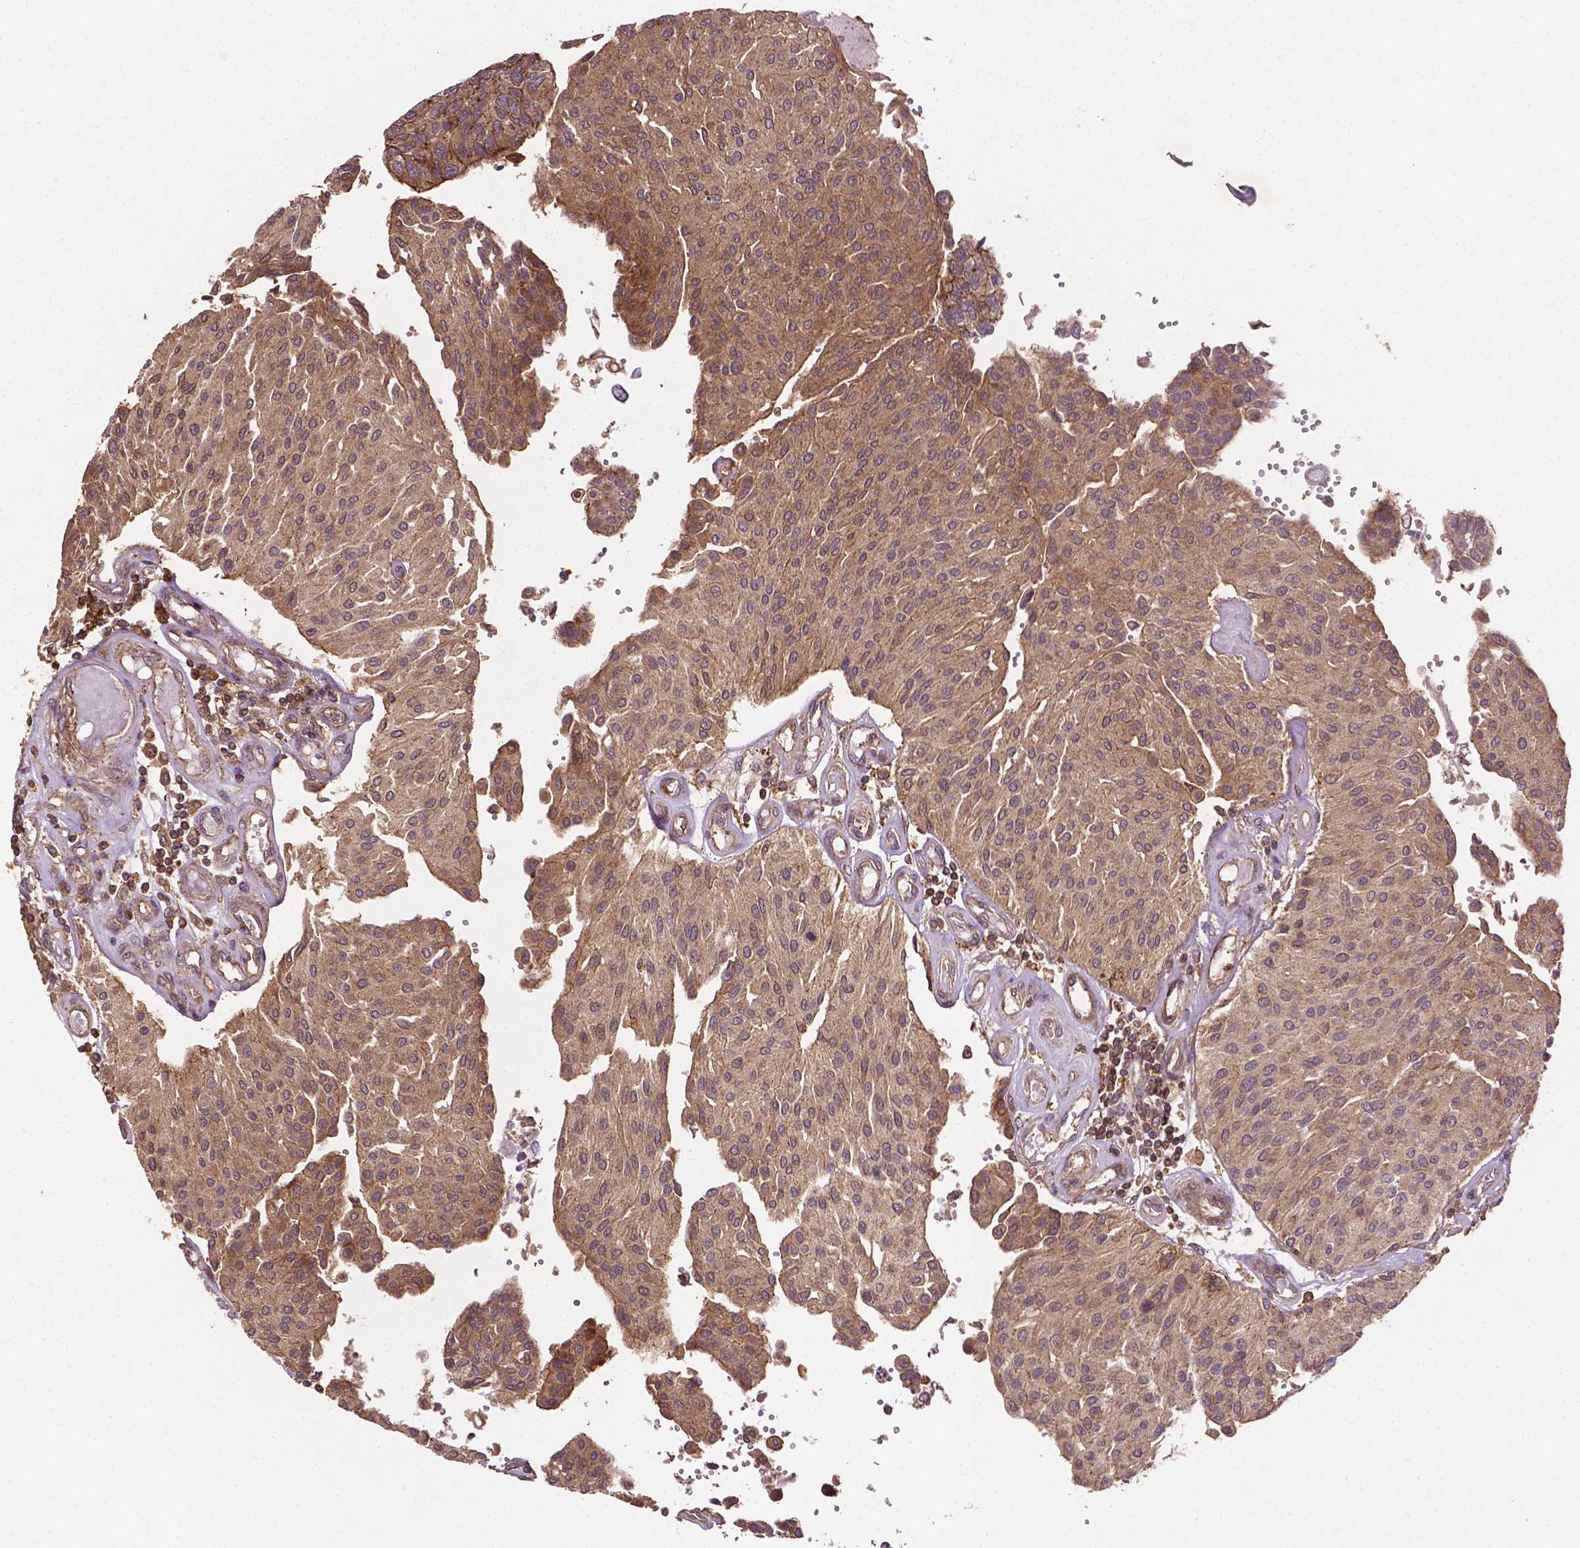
{"staining": {"intensity": "moderate", "quantity": "25%-75%", "location": "cytoplasmic/membranous"}, "tissue": "urothelial cancer", "cell_type": "Tumor cells", "image_type": "cancer", "snomed": [{"axis": "morphology", "description": "Urothelial carcinoma, NOS"}, {"axis": "topography", "description": "Urinary bladder"}], "caption": "An image of transitional cell carcinoma stained for a protein shows moderate cytoplasmic/membranous brown staining in tumor cells.", "gene": "ZMYND19", "patient": {"sex": "male", "age": 55}}